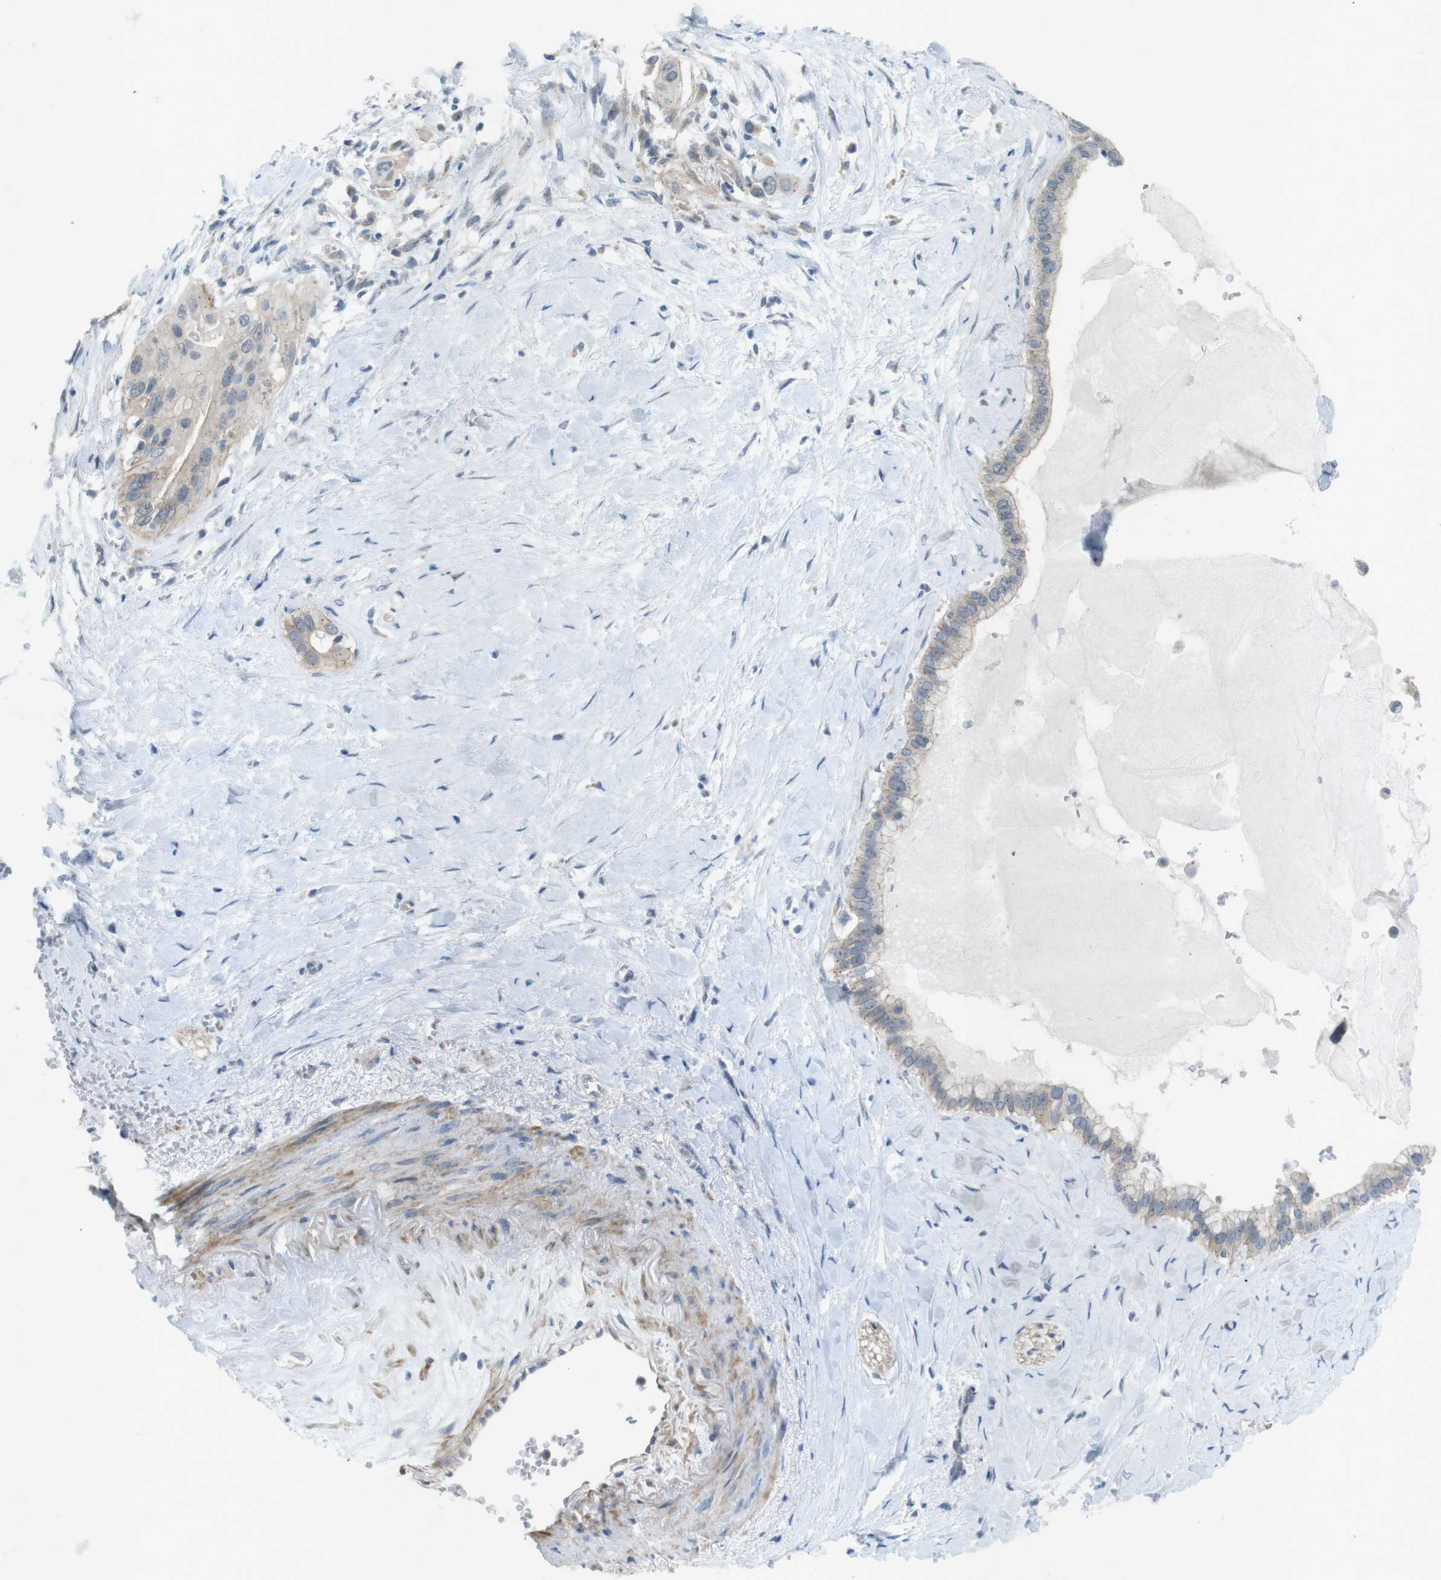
{"staining": {"intensity": "weak", "quantity": ">75%", "location": "cytoplasmic/membranous"}, "tissue": "pancreatic cancer", "cell_type": "Tumor cells", "image_type": "cancer", "snomed": [{"axis": "morphology", "description": "Adenocarcinoma, NOS"}, {"axis": "topography", "description": "Pancreas"}], "caption": "Tumor cells exhibit low levels of weak cytoplasmic/membranous staining in about >75% of cells in pancreatic adenocarcinoma.", "gene": "TYW1", "patient": {"sex": "male", "age": 55}}